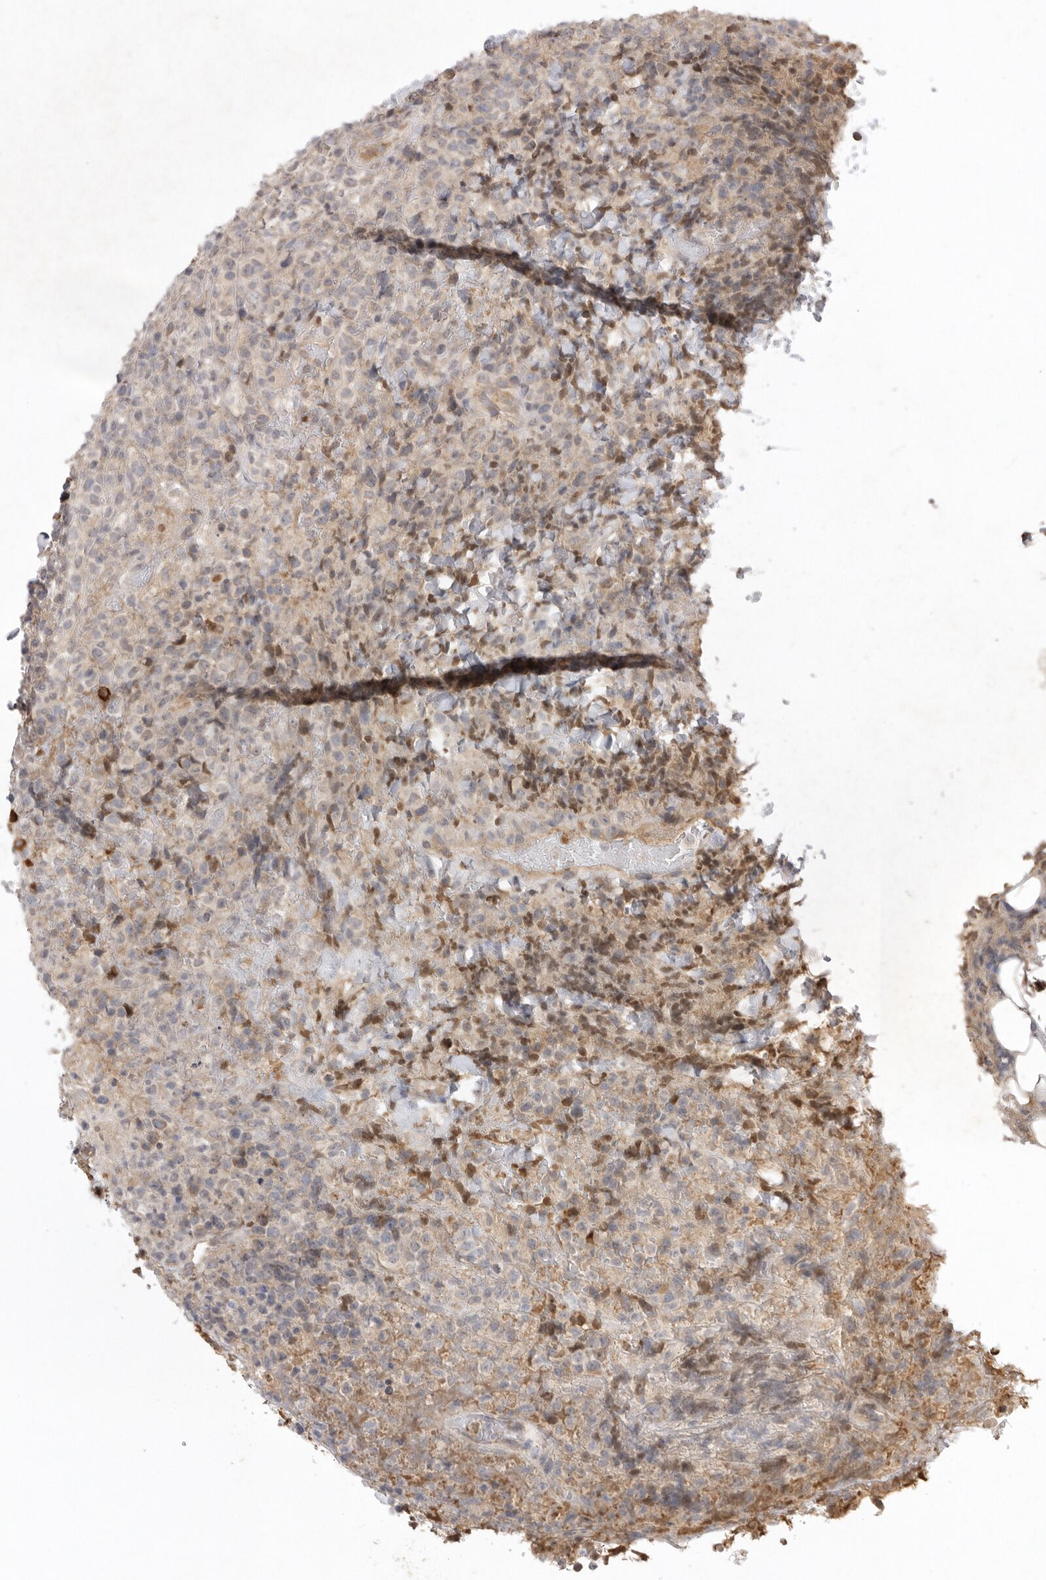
{"staining": {"intensity": "weak", "quantity": "<25%", "location": "cytoplasmic/membranous"}, "tissue": "lymphoma", "cell_type": "Tumor cells", "image_type": "cancer", "snomed": [{"axis": "morphology", "description": "Malignant lymphoma, non-Hodgkin's type, High grade"}, {"axis": "topography", "description": "Lymph node"}], "caption": "Tumor cells show no significant protein staining in lymphoma.", "gene": "TLR3", "patient": {"sex": "male", "age": 13}}